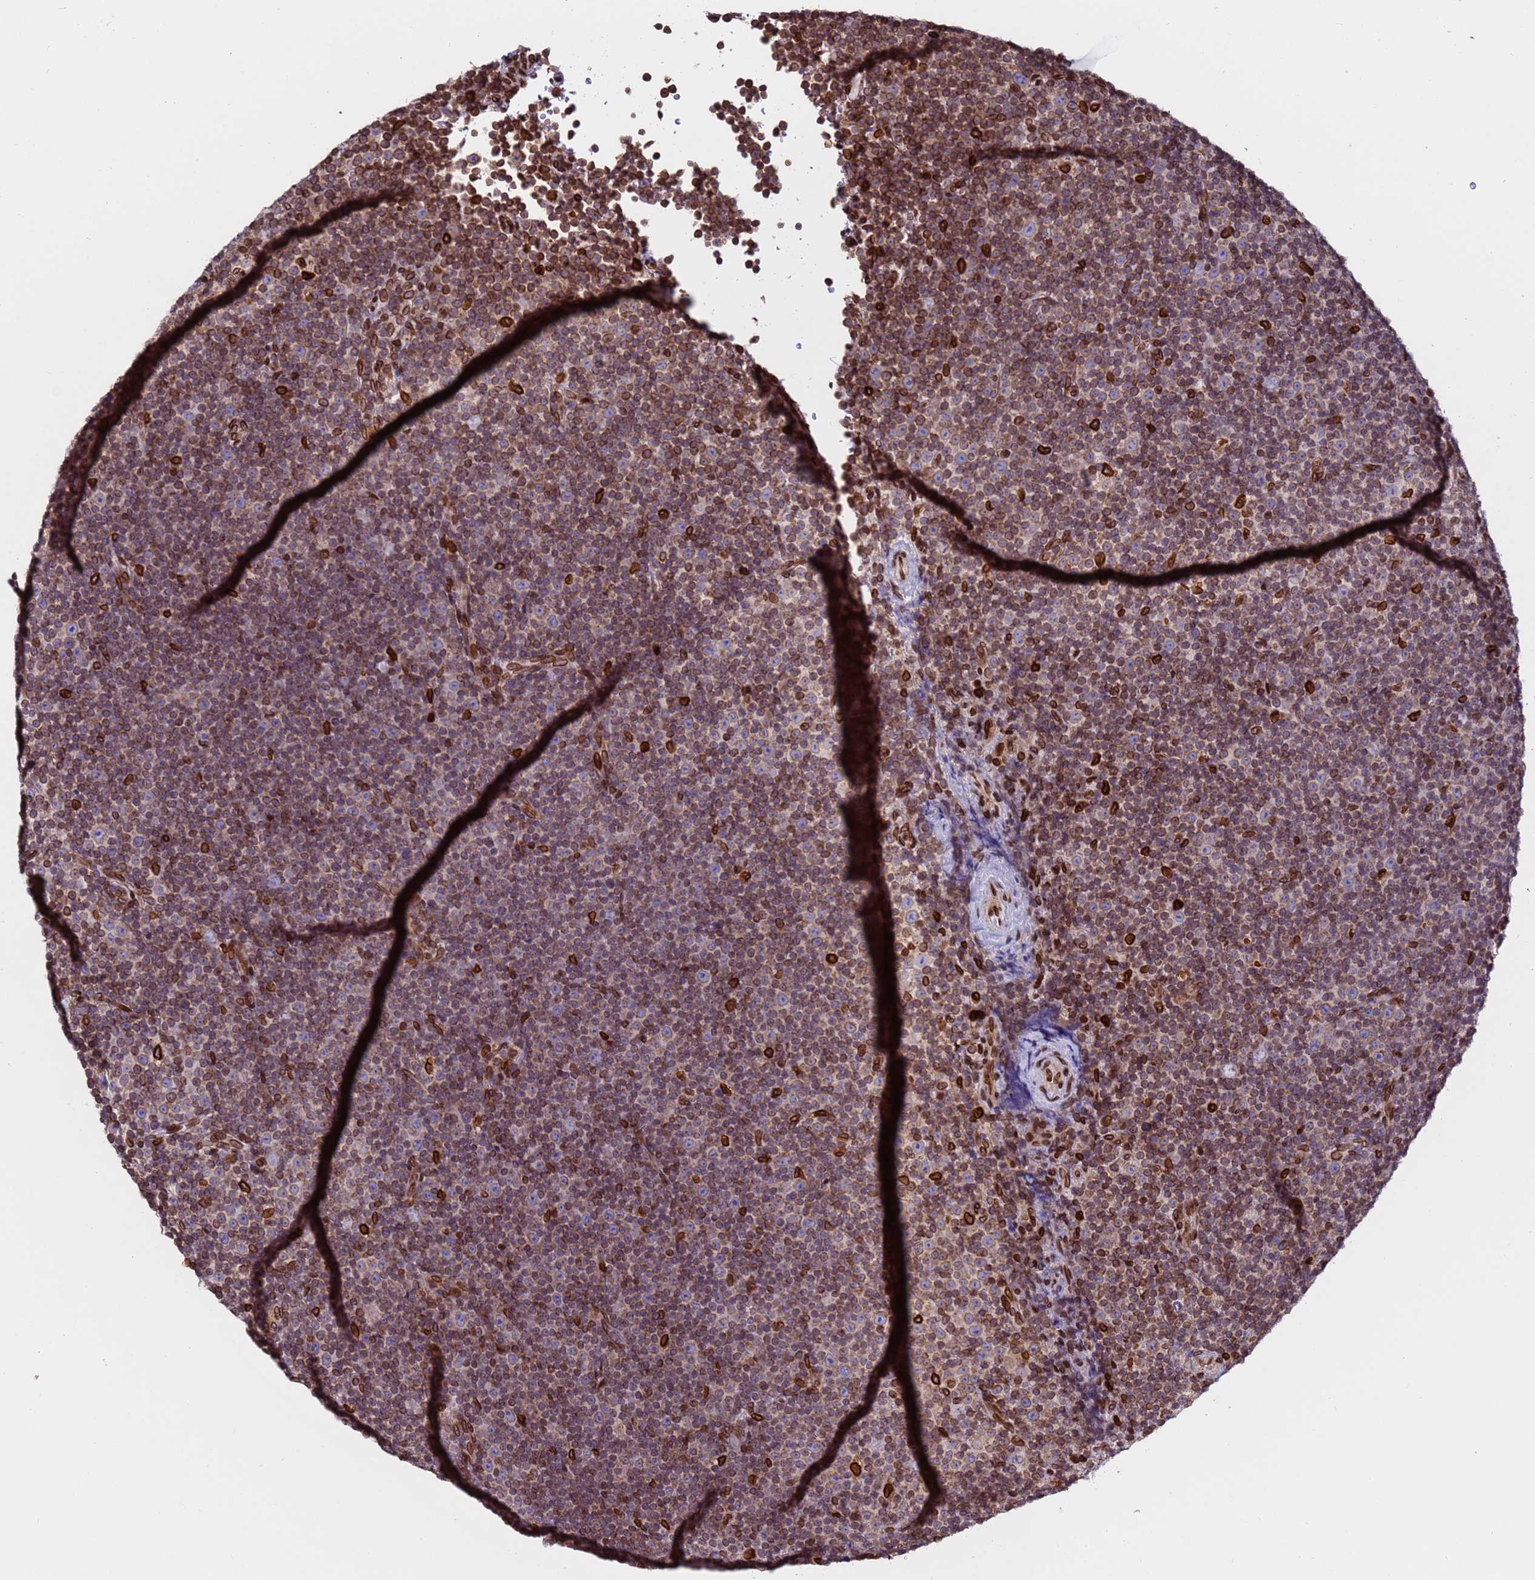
{"staining": {"intensity": "weak", "quantity": ">75%", "location": "nuclear"}, "tissue": "lymphoma", "cell_type": "Tumor cells", "image_type": "cancer", "snomed": [{"axis": "morphology", "description": "Malignant lymphoma, non-Hodgkin's type, Low grade"}, {"axis": "topography", "description": "Lymph node"}], "caption": "Immunohistochemistry image of human lymphoma stained for a protein (brown), which reveals low levels of weak nuclear expression in about >75% of tumor cells.", "gene": "TOR1AIP1", "patient": {"sex": "female", "age": 67}}